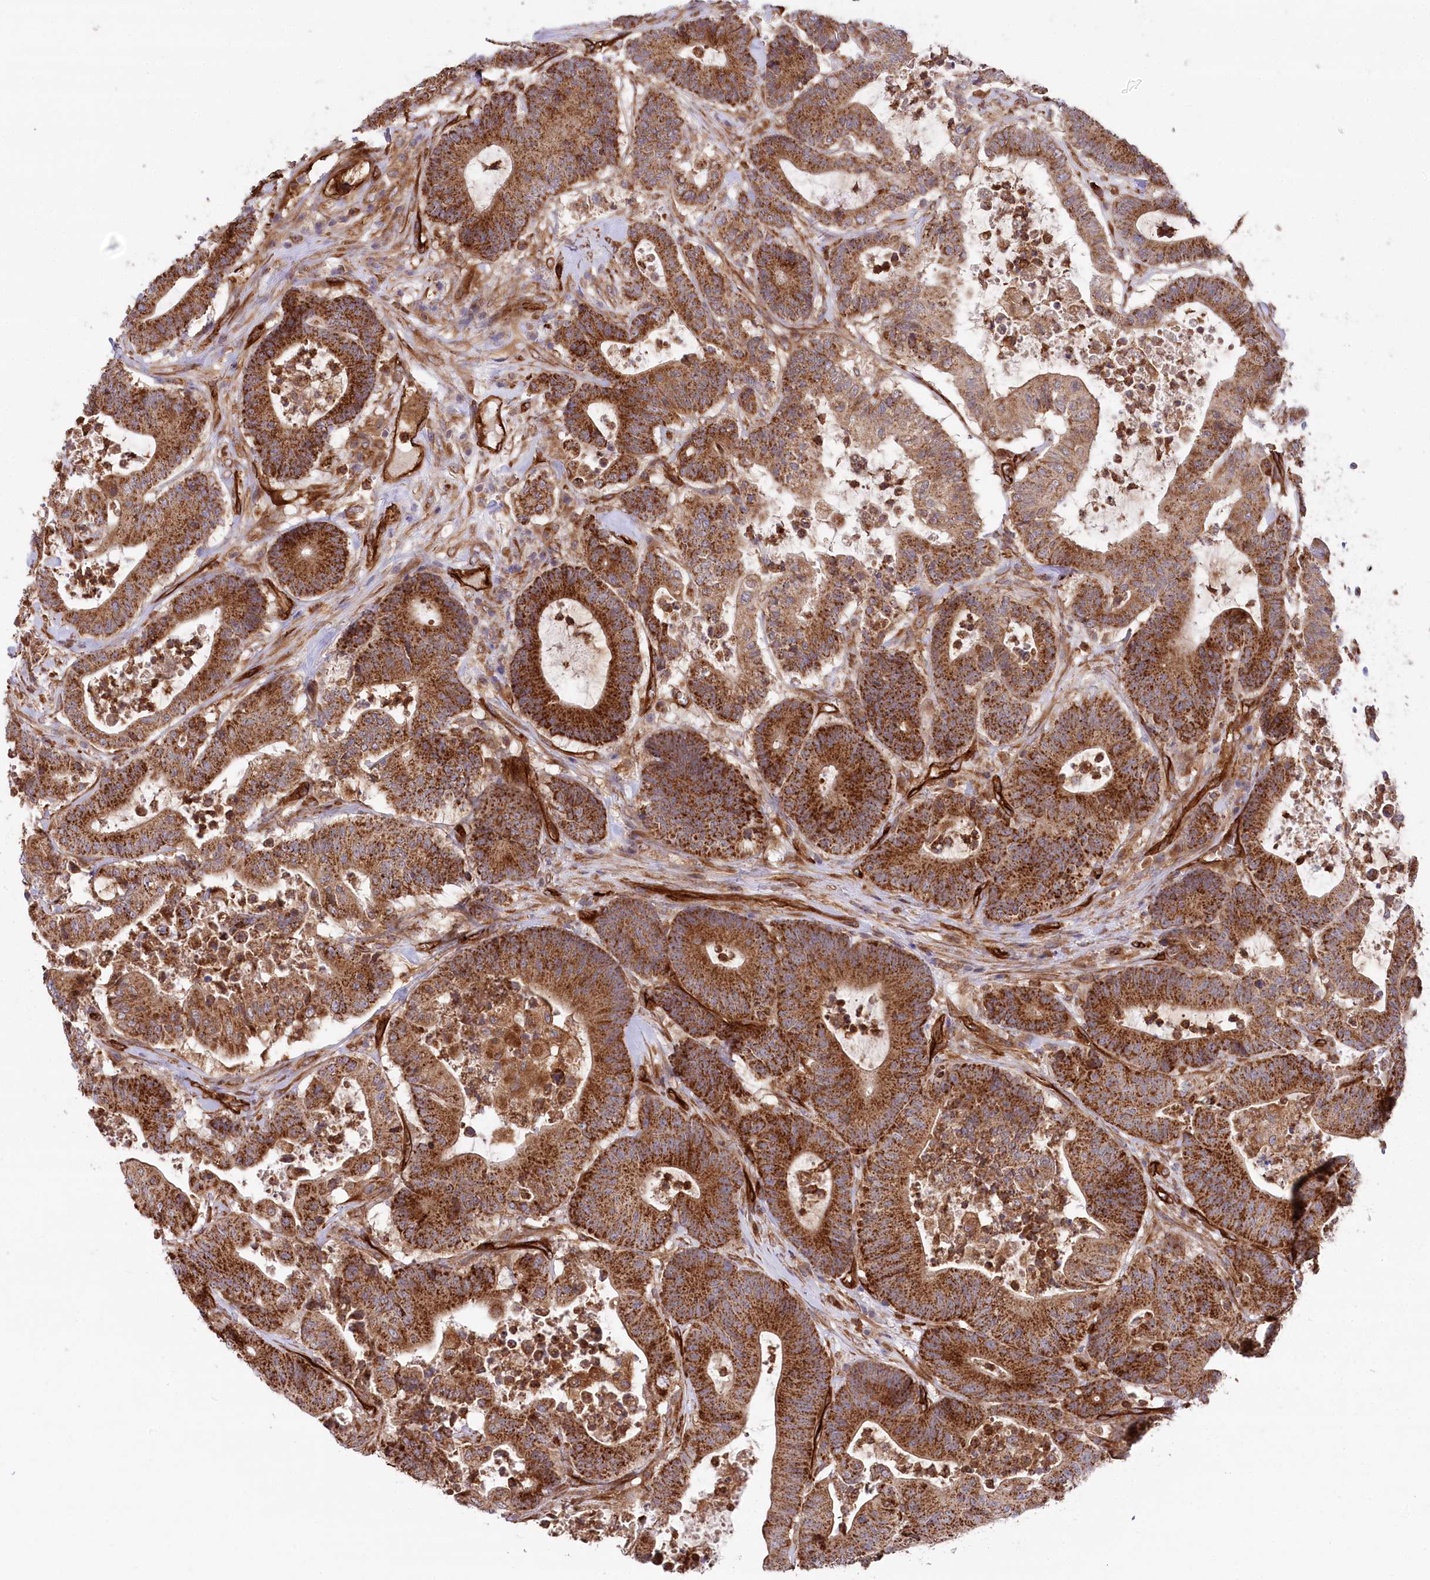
{"staining": {"intensity": "strong", "quantity": ">75%", "location": "cytoplasmic/membranous"}, "tissue": "colorectal cancer", "cell_type": "Tumor cells", "image_type": "cancer", "snomed": [{"axis": "morphology", "description": "Adenocarcinoma, NOS"}, {"axis": "topography", "description": "Colon"}], "caption": "Human adenocarcinoma (colorectal) stained with a protein marker demonstrates strong staining in tumor cells.", "gene": "MTPAP", "patient": {"sex": "female", "age": 84}}